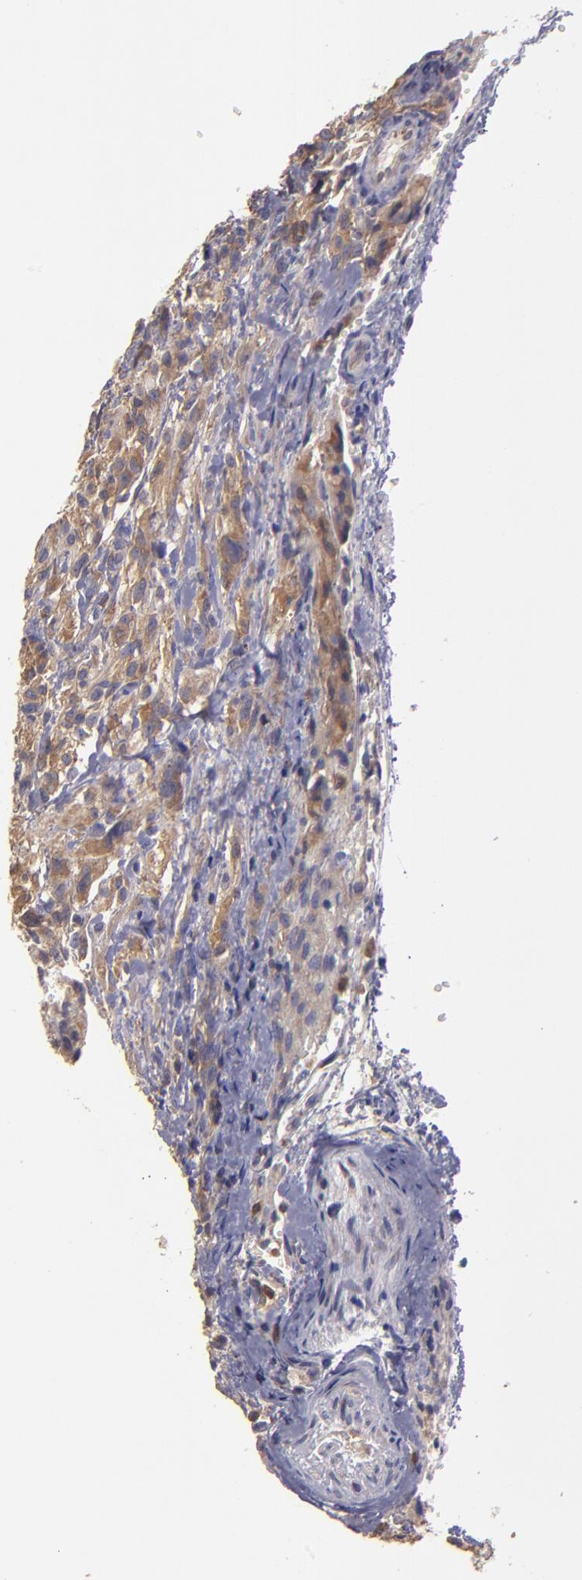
{"staining": {"intensity": "moderate", "quantity": "25%-75%", "location": "cytoplasmic/membranous"}, "tissue": "glioma", "cell_type": "Tumor cells", "image_type": "cancer", "snomed": [{"axis": "morphology", "description": "Normal tissue, NOS"}, {"axis": "morphology", "description": "Glioma, malignant, High grade"}, {"axis": "topography", "description": "Cerebral cortex"}], "caption": "Immunohistochemical staining of glioma exhibits moderate cytoplasmic/membranous protein expression in about 25%-75% of tumor cells. The protein is shown in brown color, while the nuclei are stained blue.", "gene": "CARS1", "patient": {"sex": "male", "age": 56}}